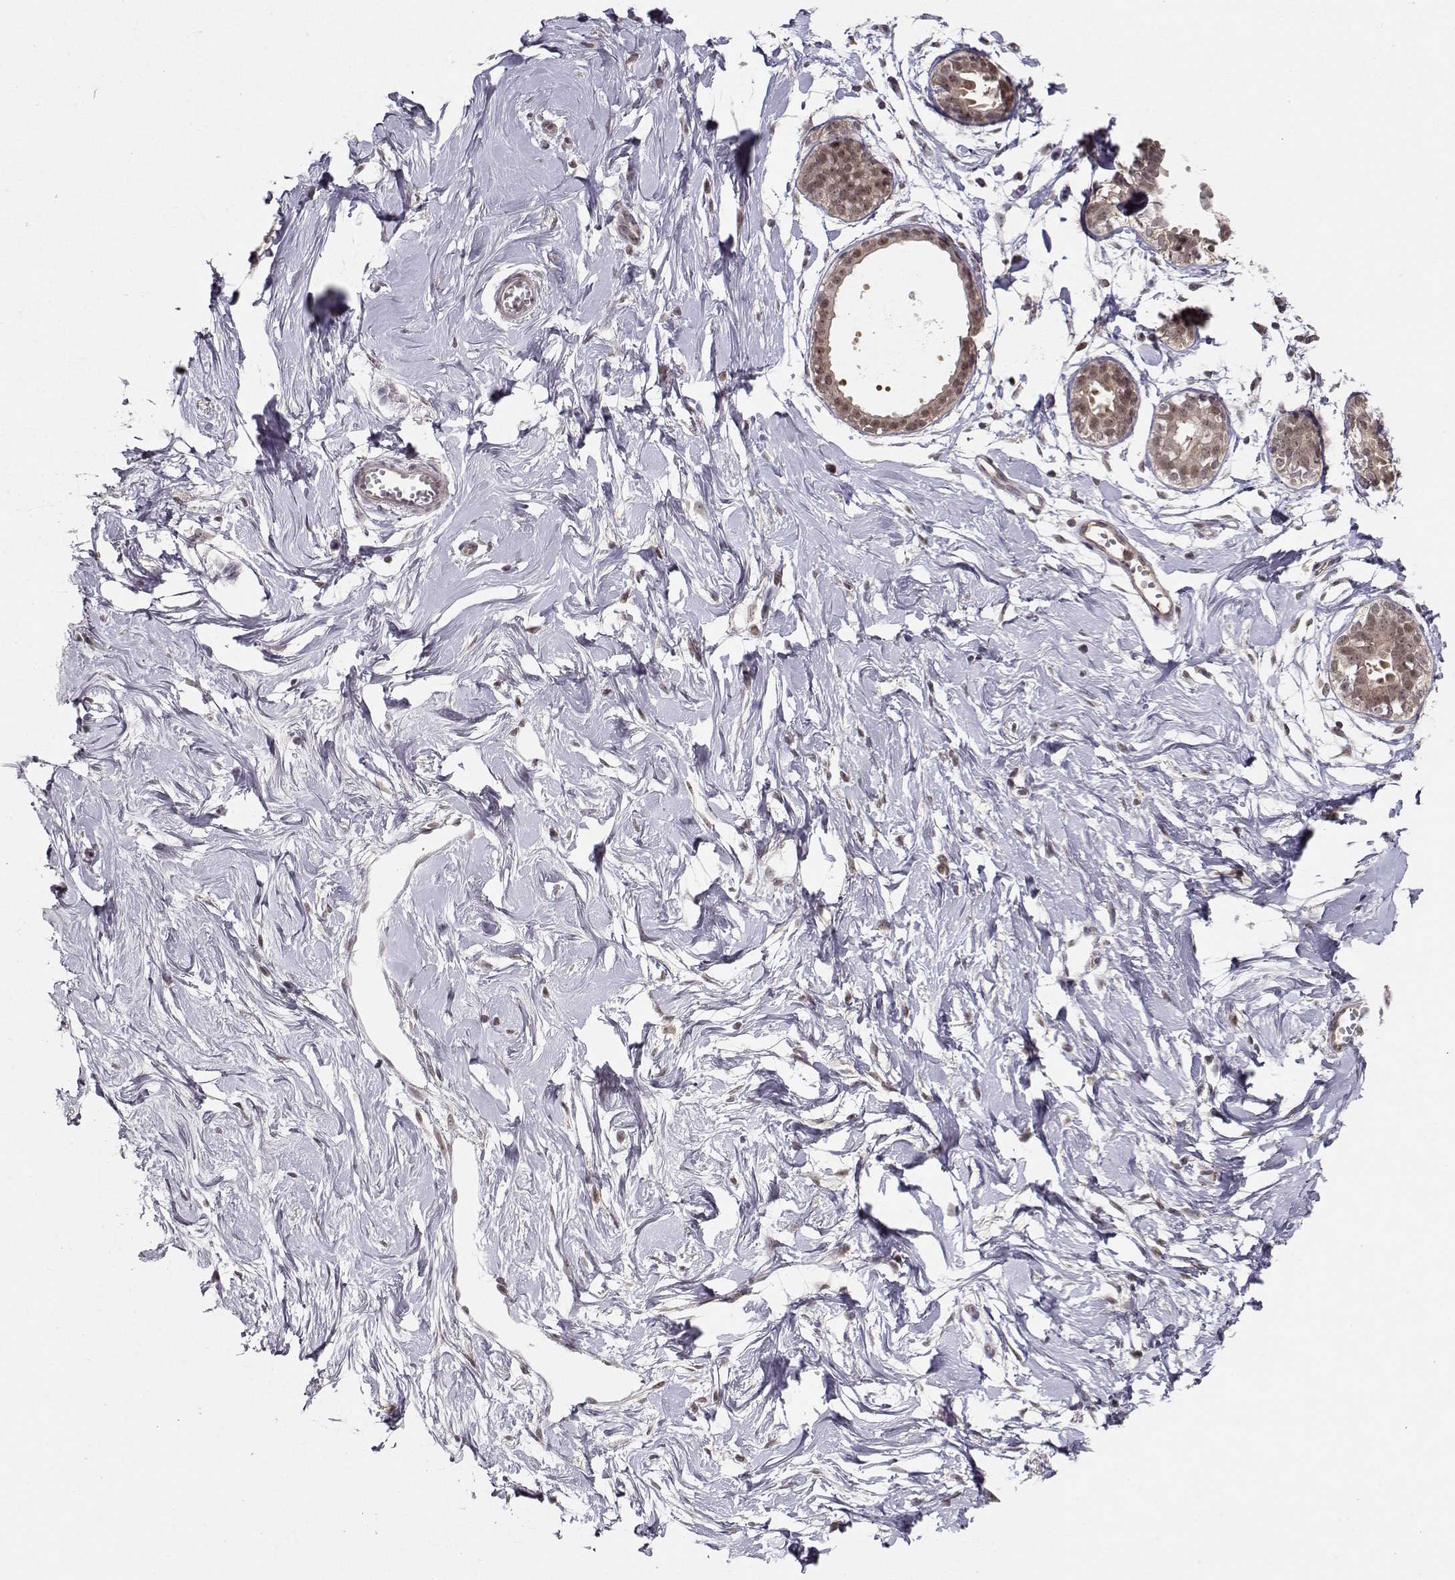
{"staining": {"intensity": "weak", "quantity": ">75%", "location": "nuclear"}, "tissue": "breast", "cell_type": "Adipocytes", "image_type": "normal", "snomed": [{"axis": "morphology", "description": "Normal tissue, NOS"}, {"axis": "topography", "description": "Breast"}], "caption": "DAB (3,3'-diaminobenzidine) immunohistochemical staining of benign human breast exhibits weak nuclear protein staining in approximately >75% of adipocytes.", "gene": "CSNK2A1", "patient": {"sex": "female", "age": 49}}